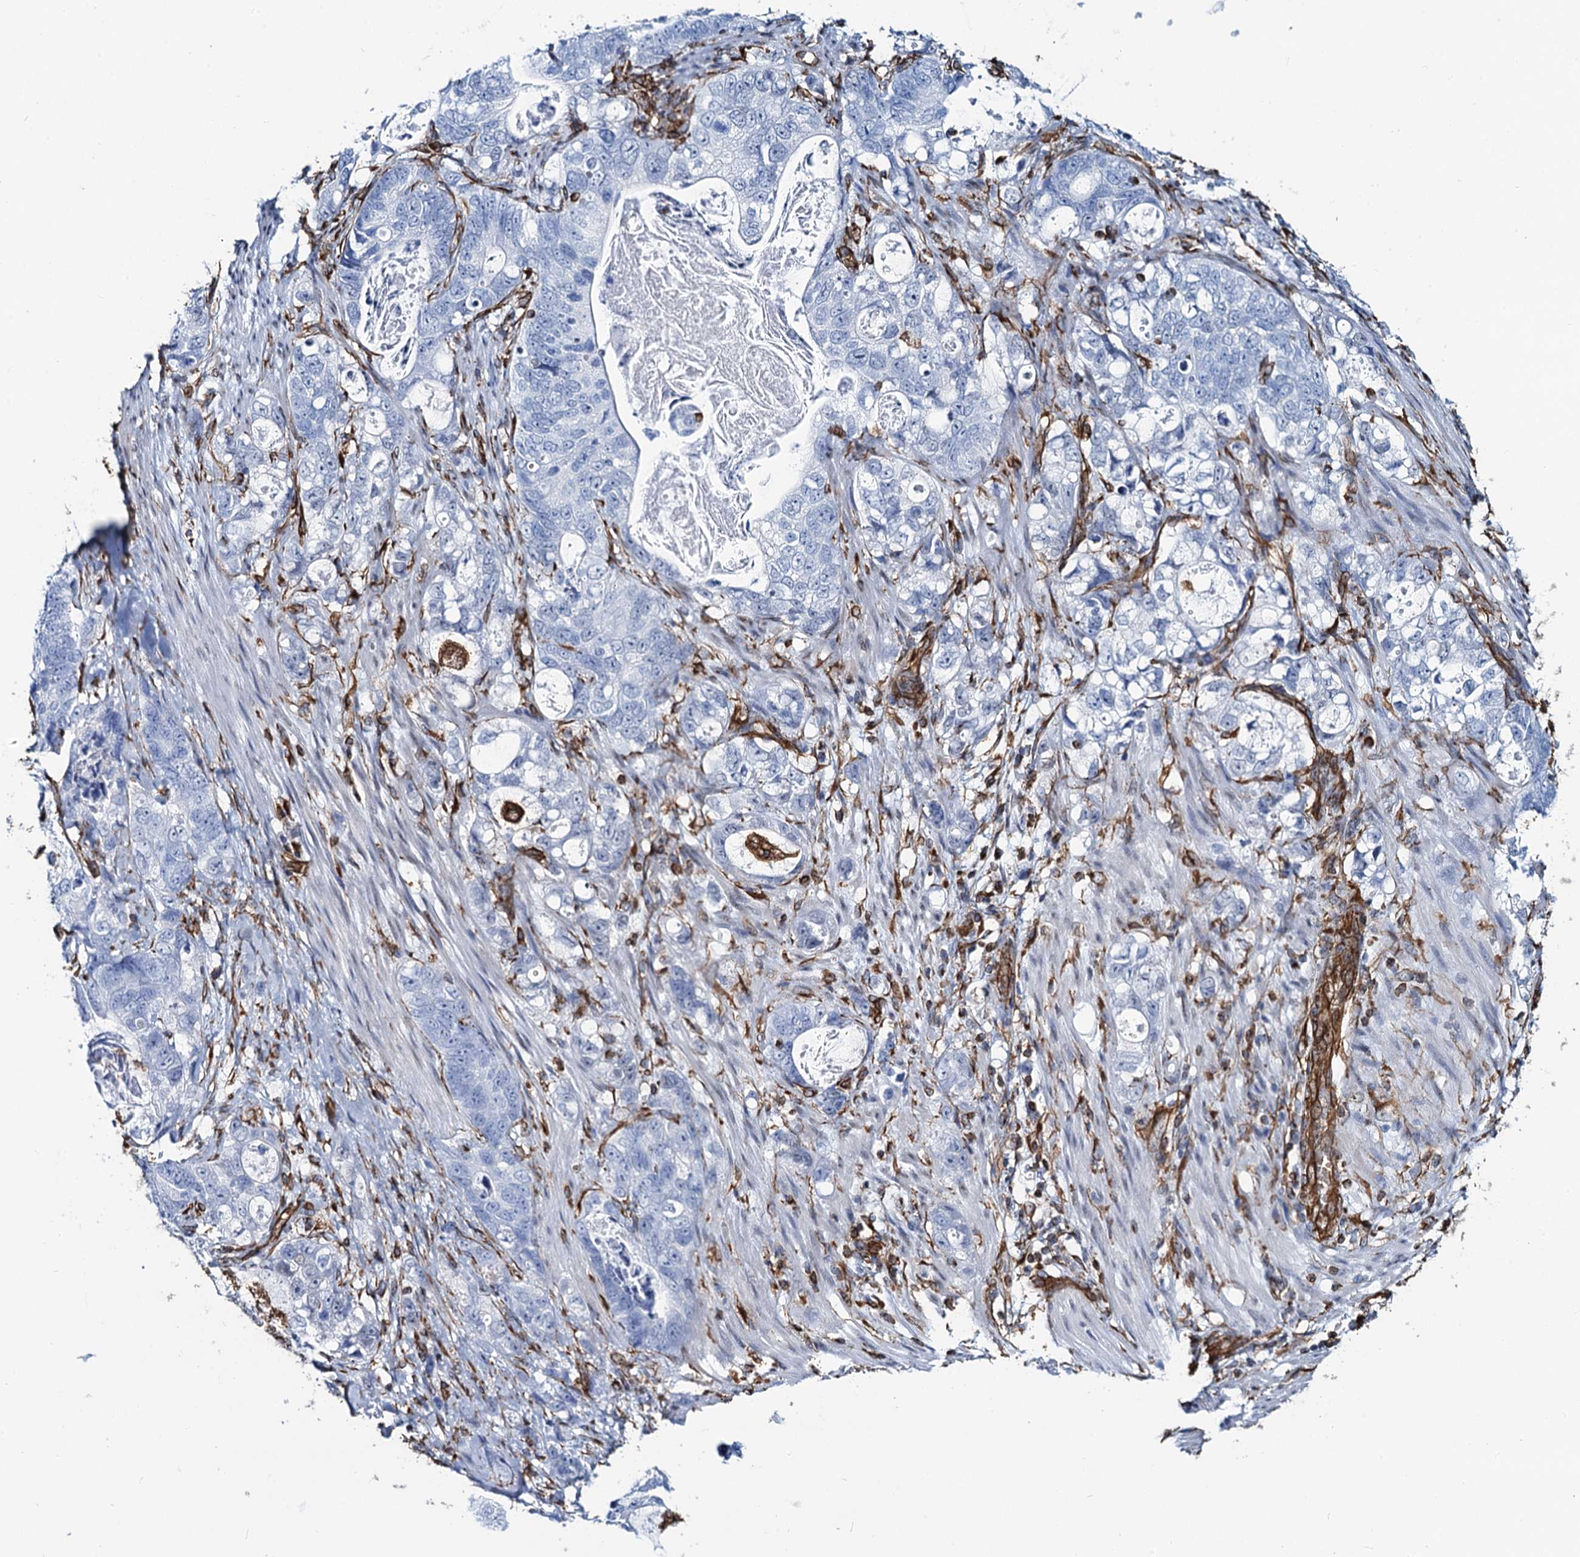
{"staining": {"intensity": "negative", "quantity": "none", "location": "none"}, "tissue": "stomach cancer", "cell_type": "Tumor cells", "image_type": "cancer", "snomed": [{"axis": "morphology", "description": "Normal tissue, NOS"}, {"axis": "morphology", "description": "Adenocarcinoma, NOS"}, {"axis": "topography", "description": "Stomach"}], "caption": "Immunohistochemical staining of stomach adenocarcinoma reveals no significant expression in tumor cells.", "gene": "PGM2", "patient": {"sex": "female", "age": 89}}